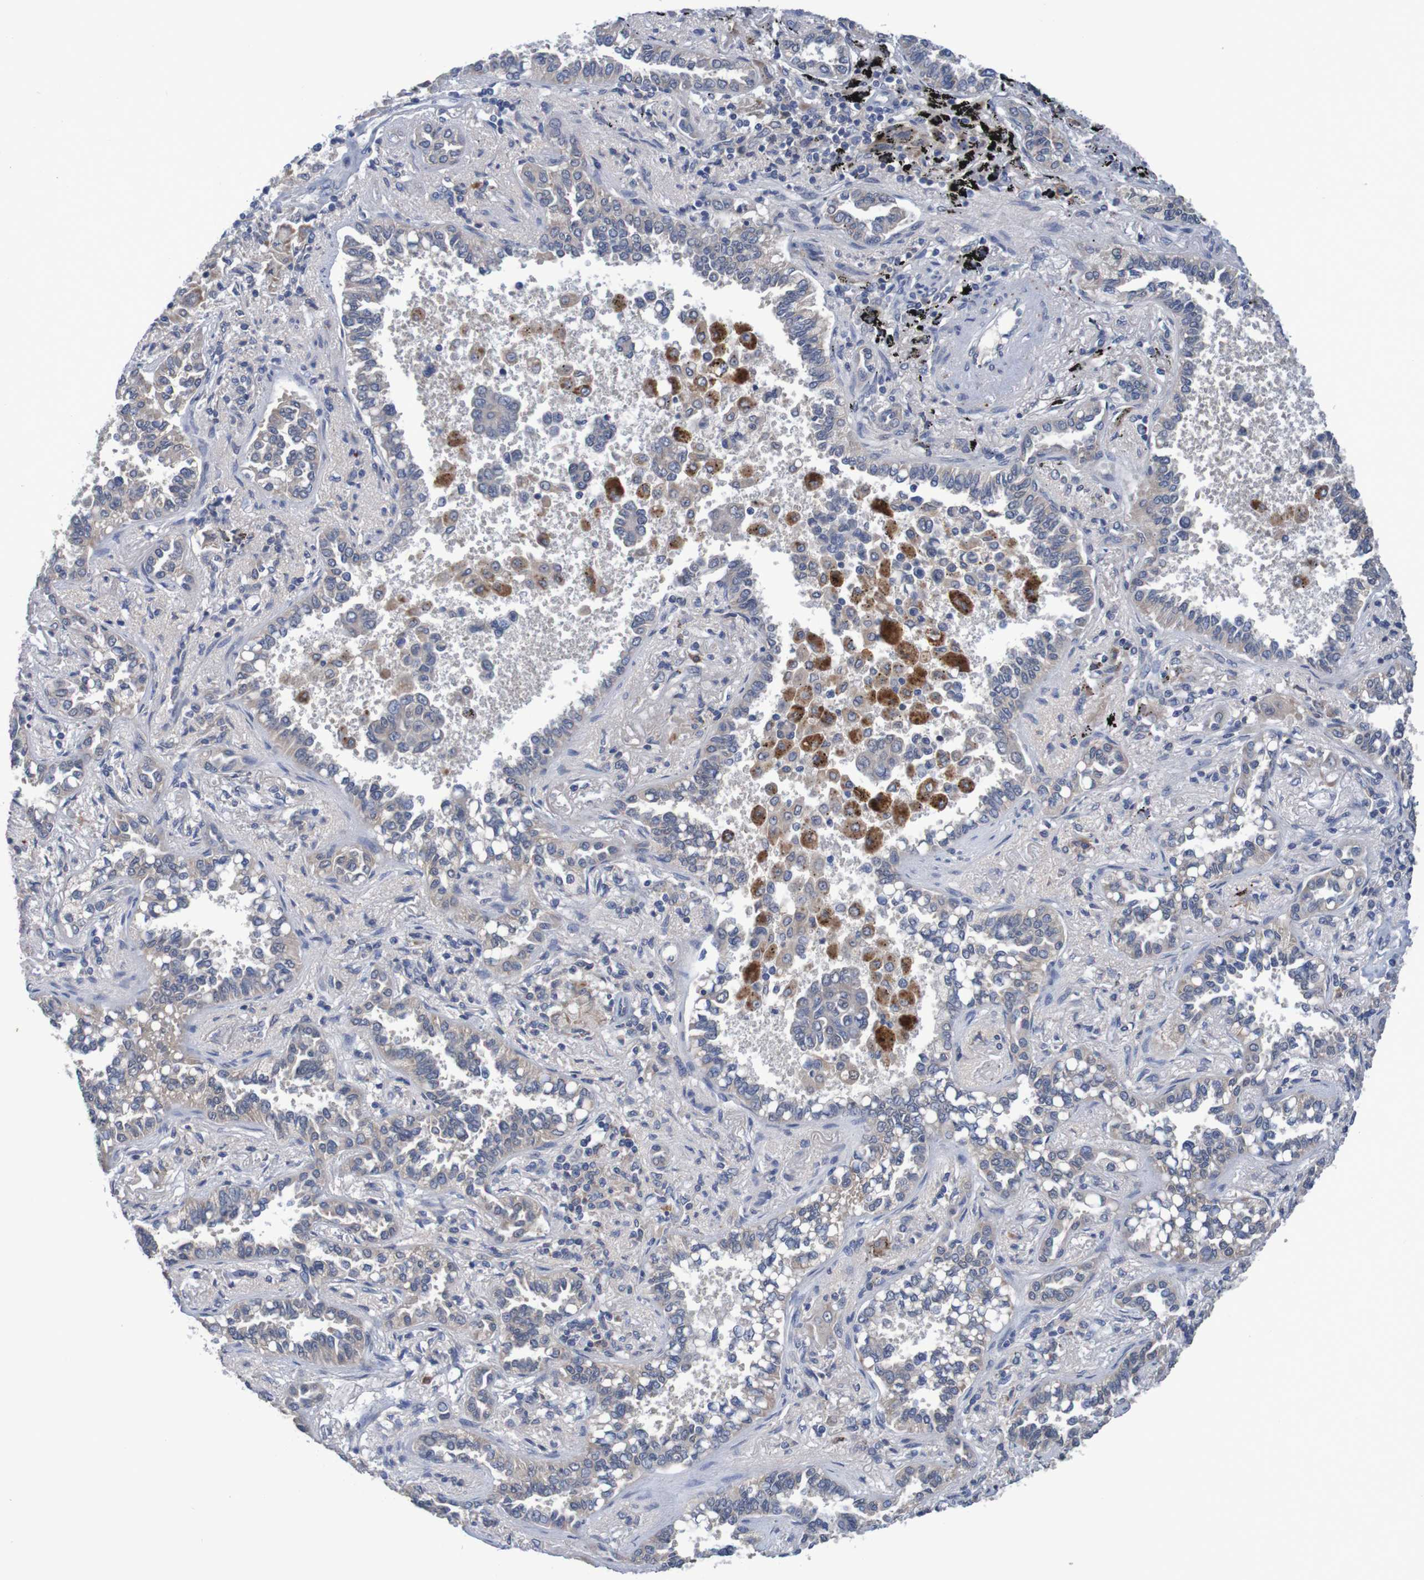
{"staining": {"intensity": "weak", "quantity": ">75%", "location": "cytoplasmic/membranous"}, "tissue": "lung cancer", "cell_type": "Tumor cells", "image_type": "cancer", "snomed": [{"axis": "morphology", "description": "Normal tissue, NOS"}, {"axis": "morphology", "description": "Adenocarcinoma, NOS"}, {"axis": "topography", "description": "Lung"}], "caption": "An image of human lung adenocarcinoma stained for a protein reveals weak cytoplasmic/membranous brown staining in tumor cells.", "gene": "LTA", "patient": {"sex": "male", "age": 59}}